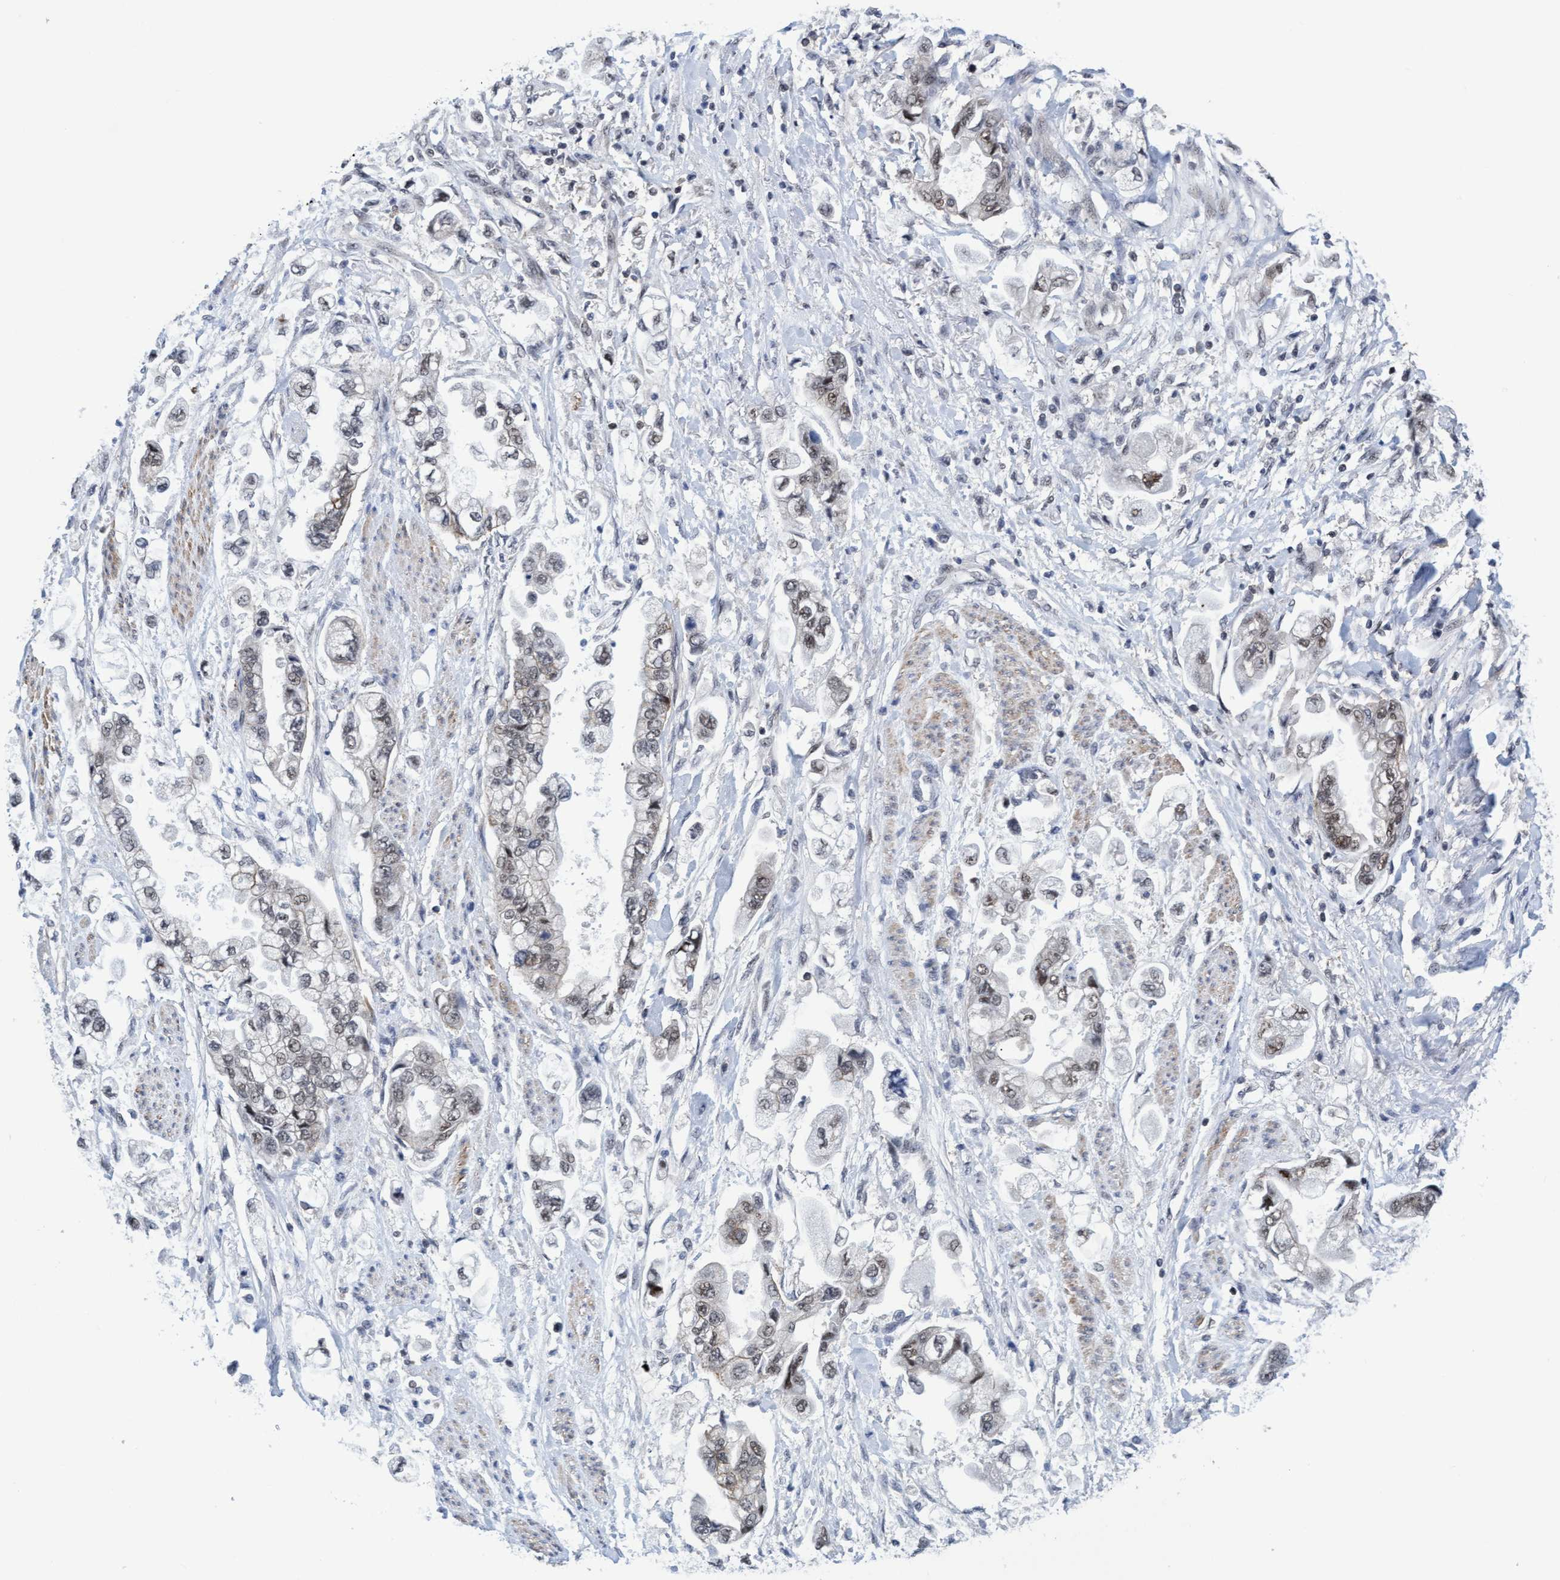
{"staining": {"intensity": "moderate", "quantity": "<25%", "location": "nuclear"}, "tissue": "stomach cancer", "cell_type": "Tumor cells", "image_type": "cancer", "snomed": [{"axis": "morphology", "description": "Normal tissue, NOS"}, {"axis": "morphology", "description": "Adenocarcinoma, NOS"}, {"axis": "topography", "description": "Stomach"}], "caption": "The image exhibits a brown stain indicating the presence of a protein in the nuclear of tumor cells in adenocarcinoma (stomach).", "gene": "C9orf78", "patient": {"sex": "male", "age": 62}}